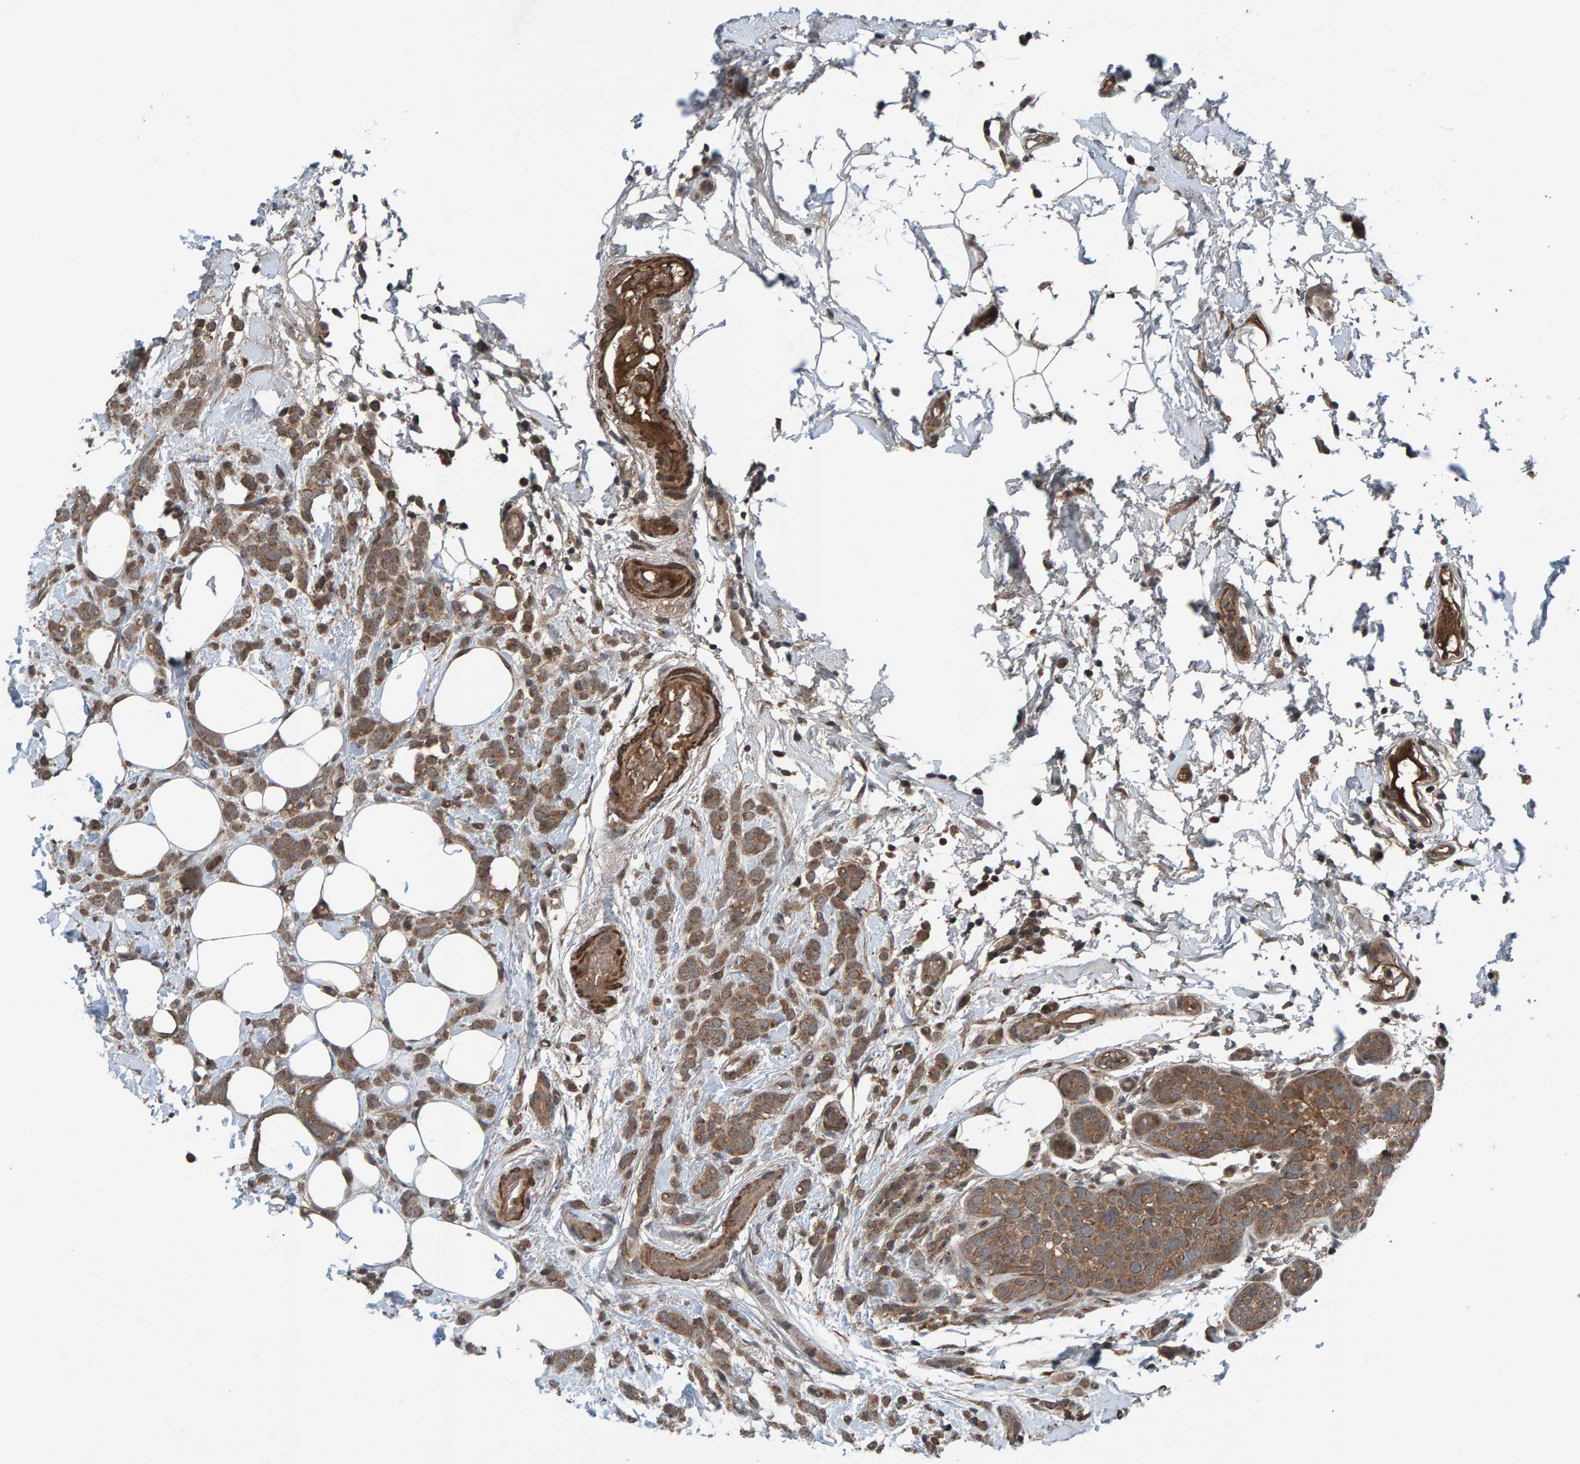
{"staining": {"intensity": "moderate", "quantity": ">75%", "location": "cytoplasmic/membranous"}, "tissue": "breast cancer", "cell_type": "Tumor cells", "image_type": "cancer", "snomed": [{"axis": "morphology", "description": "Lobular carcinoma"}, {"axis": "topography", "description": "Breast"}], "caption": "Protein analysis of breast cancer tissue exhibits moderate cytoplasmic/membranous positivity in approximately >75% of tumor cells.", "gene": "CUEDC1", "patient": {"sex": "female", "age": 50}}